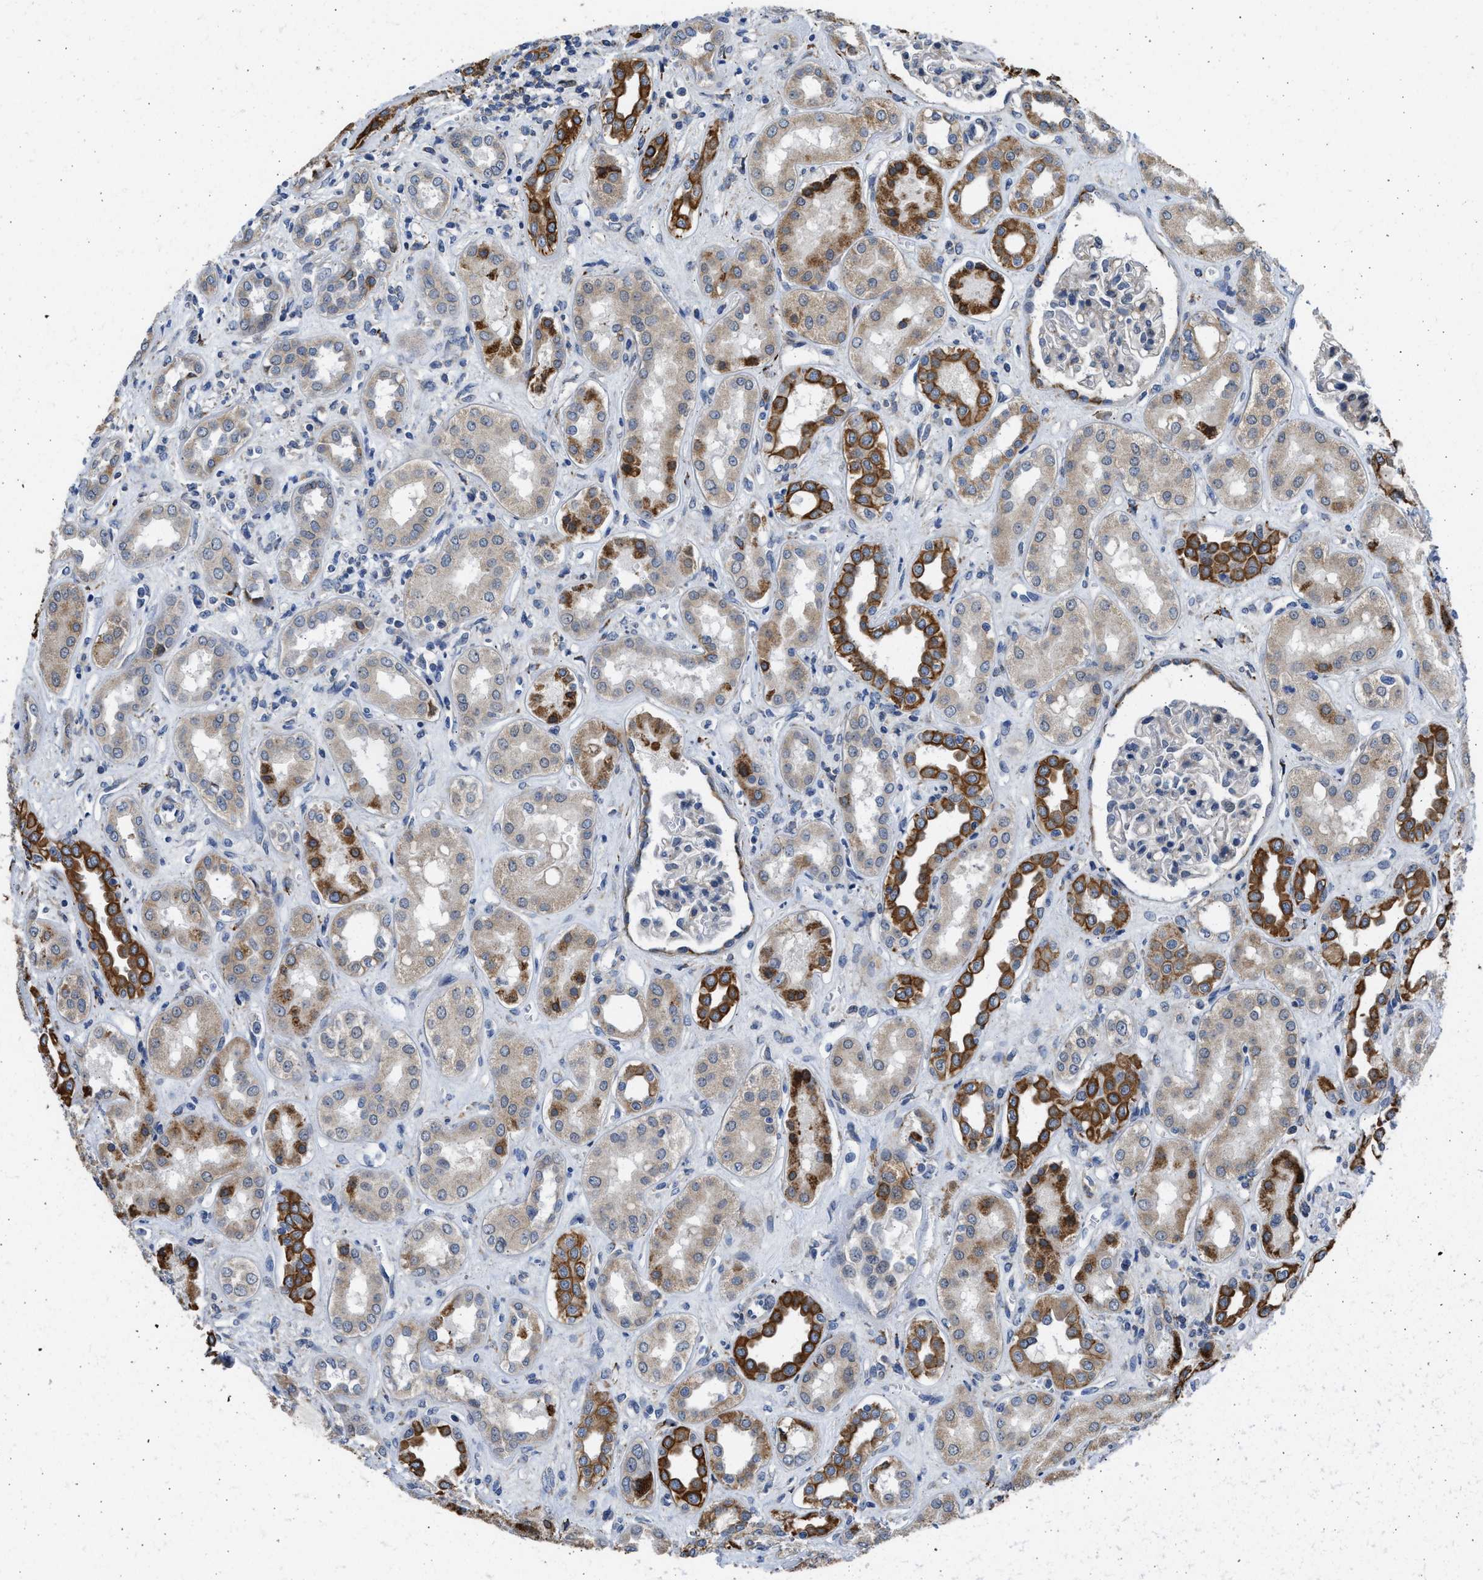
{"staining": {"intensity": "negative", "quantity": "none", "location": "none"}, "tissue": "kidney", "cell_type": "Cells in glomeruli", "image_type": "normal", "snomed": [{"axis": "morphology", "description": "Normal tissue, NOS"}, {"axis": "topography", "description": "Kidney"}], "caption": "Histopathology image shows no protein expression in cells in glomeruli of normal kidney. (Immunohistochemistry, brightfield microscopy, high magnification).", "gene": "PLD2", "patient": {"sex": "male", "age": 59}}